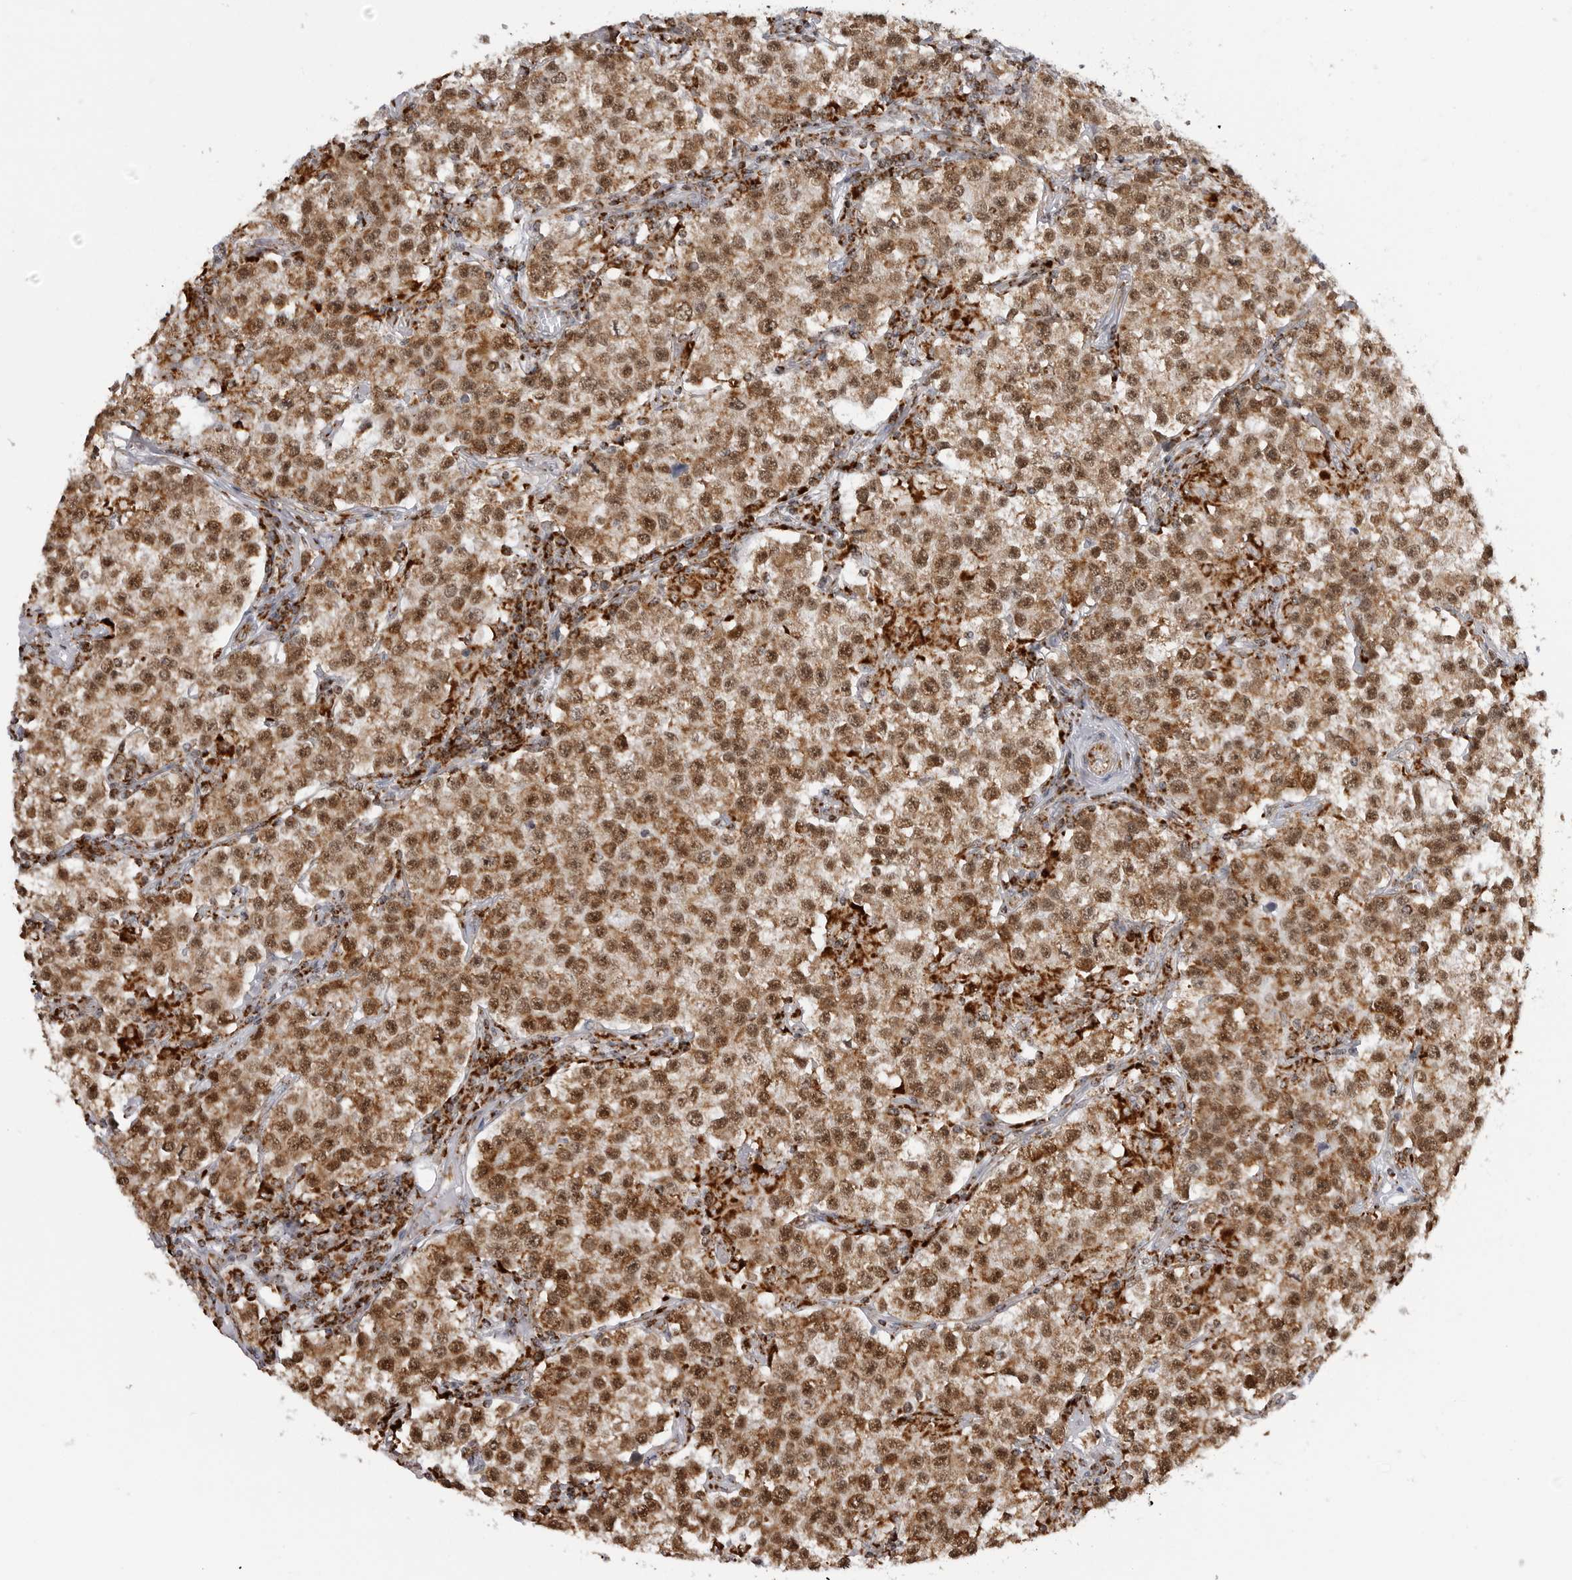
{"staining": {"intensity": "moderate", "quantity": ">75%", "location": "cytoplasmic/membranous,nuclear"}, "tissue": "testis cancer", "cell_type": "Tumor cells", "image_type": "cancer", "snomed": [{"axis": "morphology", "description": "Seminoma, NOS"}, {"axis": "morphology", "description": "Carcinoma, Embryonal, NOS"}, {"axis": "topography", "description": "Testis"}], "caption": "Testis seminoma tissue exhibits moderate cytoplasmic/membranous and nuclear expression in approximately >75% of tumor cells", "gene": "COX5A", "patient": {"sex": "male", "age": 43}}